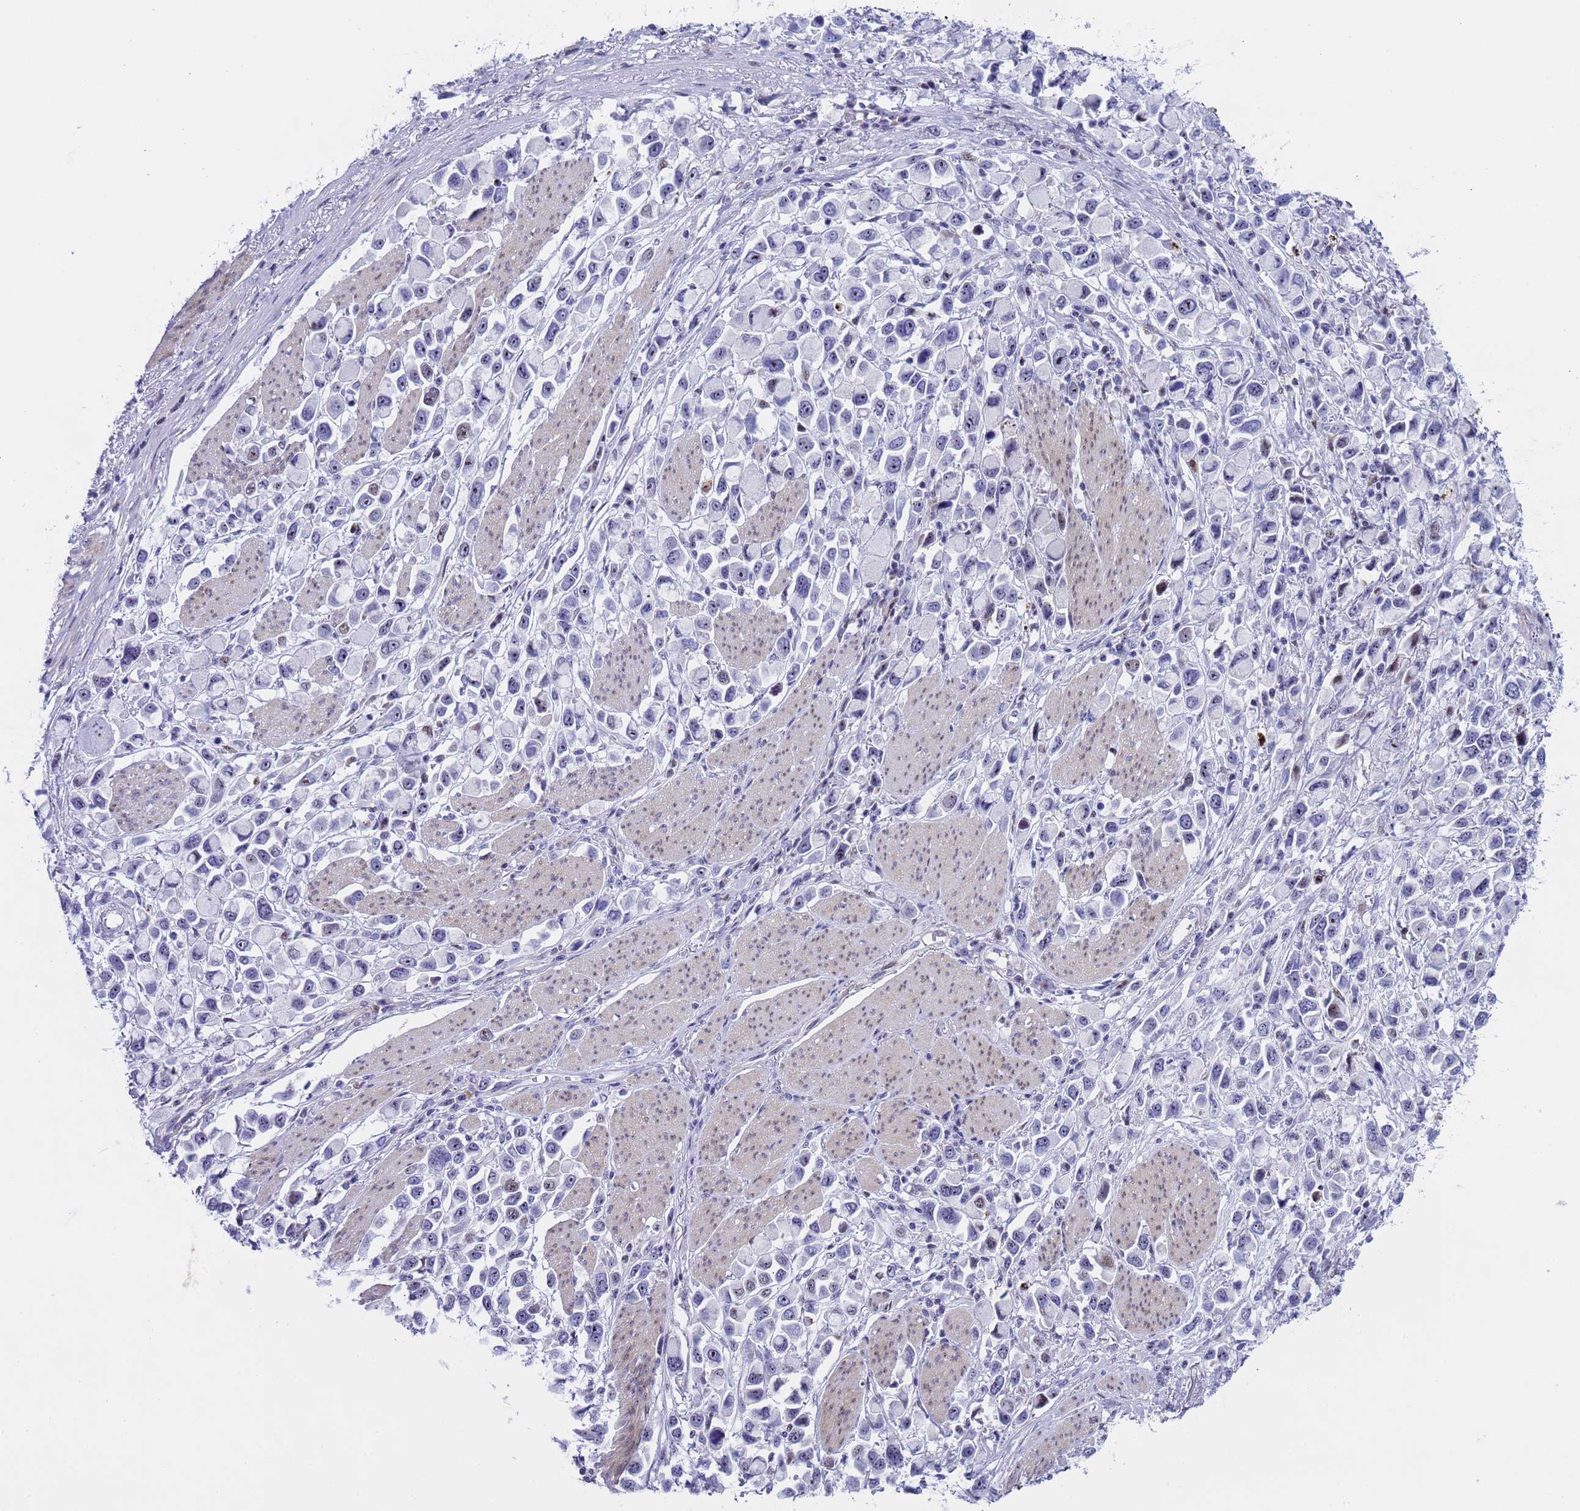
{"staining": {"intensity": "negative", "quantity": "none", "location": "none"}, "tissue": "stomach cancer", "cell_type": "Tumor cells", "image_type": "cancer", "snomed": [{"axis": "morphology", "description": "Adenocarcinoma, NOS"}, {"axis": "topography", "description": "Stomach"}], "caption": "An immunohistochemistry micrograph of stomach adenocarcinoma is shown. There is no staining in tumor cells of stomach adenocarcinoma.", "gene": "POP5", "patient": {"sex": "female", "age": 81}}